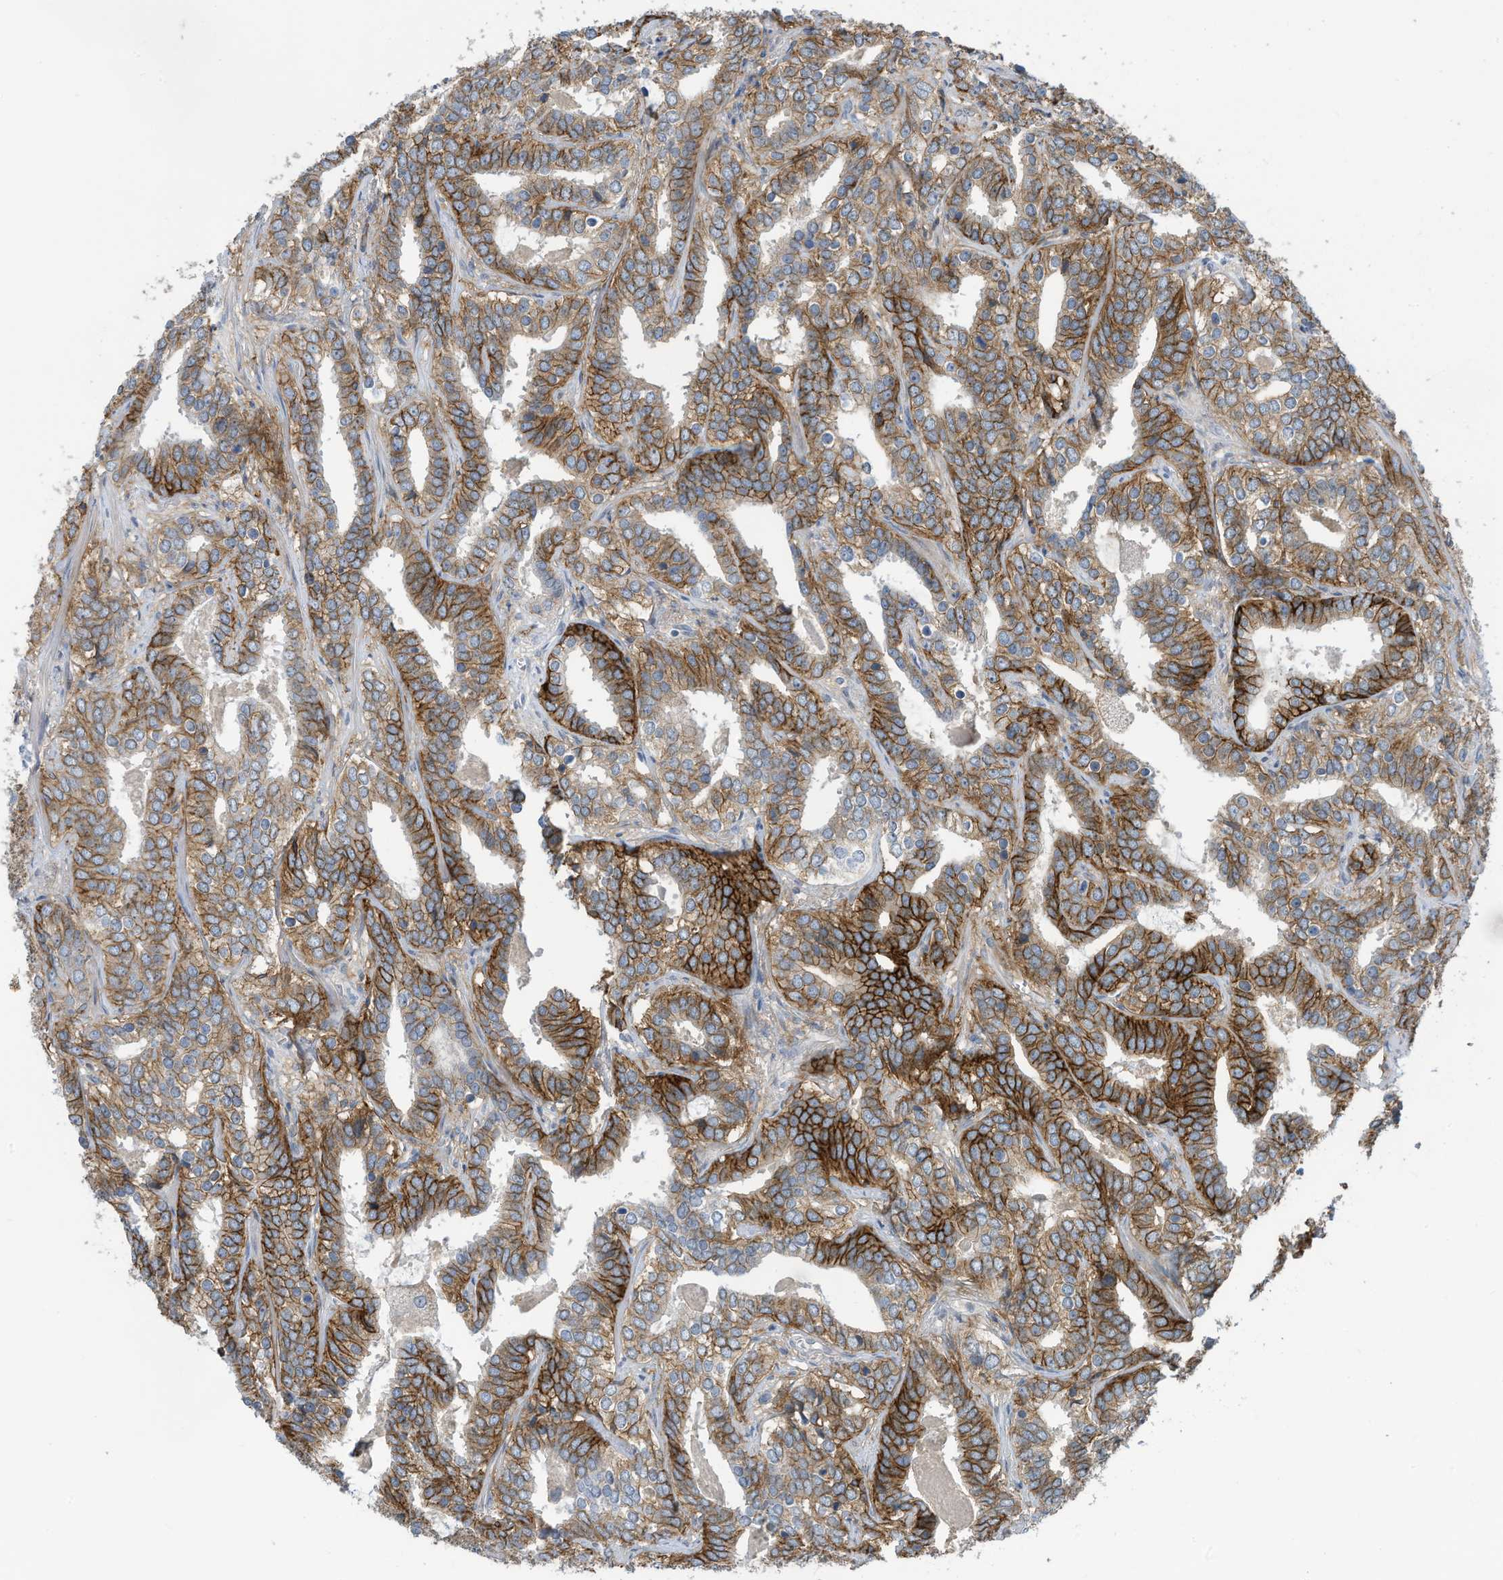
{"staining": {"intensity": "strong", "quantity": ">75%", "location": "cytoplasmic/membranous"}, "tissue": "prostate cancer", "cell_type": "Tumor cells", "image_type": "cancer", "snomed": [{"axis": "morphology", "description": "Adenocarcinoma, High grade"}, {"axis": "topography", "description": "Prostate"}], "caption": "Prostate cancer (high-grade adenocarcinoma) stained with DAB (3,3'-diaminobenzidine) immunohistochemistry (IHC) displays high levels of strong cytoplasmic/membranous expression in approximately >75% of tumor cells.", "gene": "SLC1A5", "patient": {"sex": "male", "age": 62}}